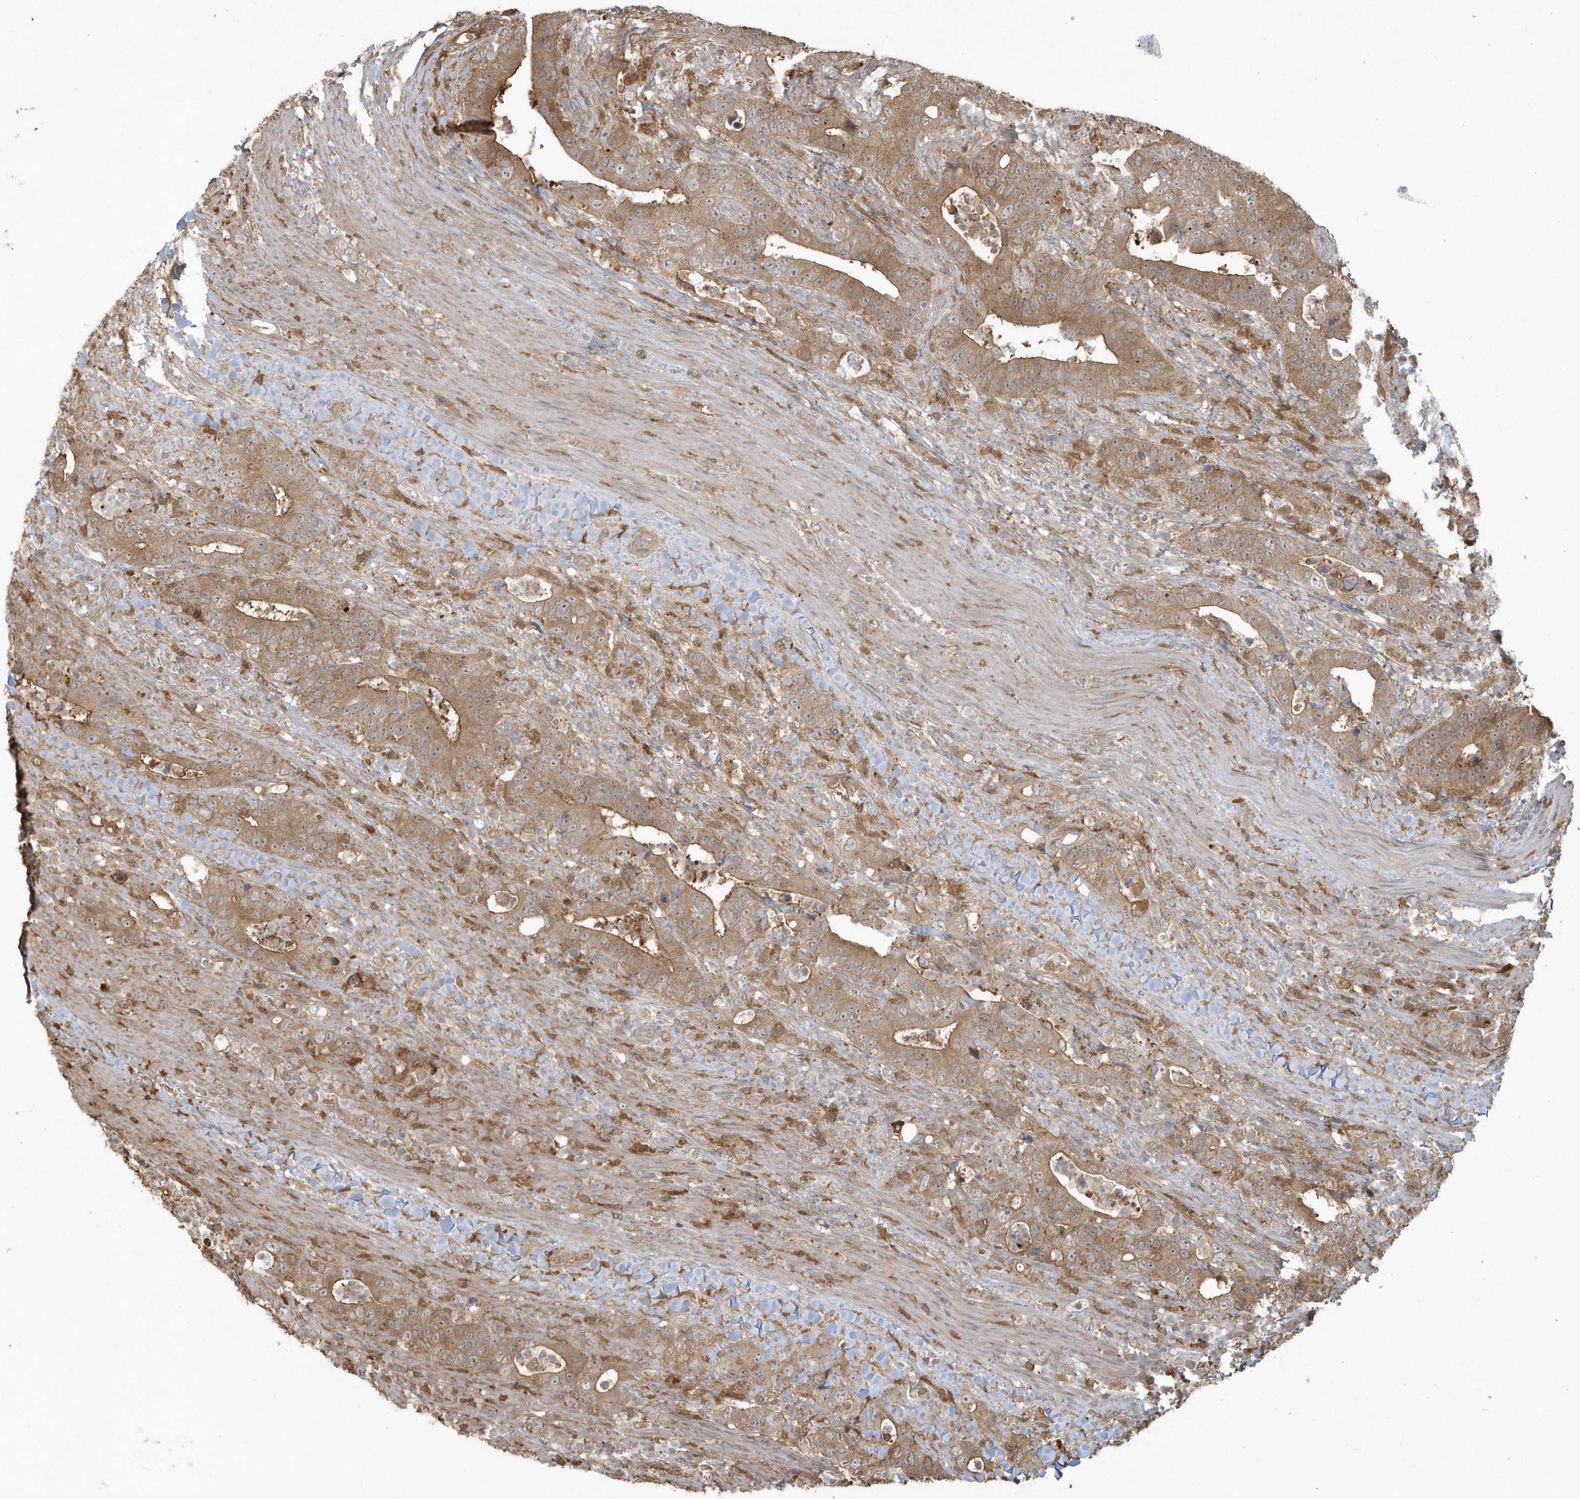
{"staining": {"intensity": "moderate", "quantity": ">75%", "location": "cytoplasmic/membranous"}, "tissue": "colorectal cancer", "cell_type": "Tumor cells", "image_type": "cancer", "snomed": [{"axis": "morphology", "description": "Adenocarcinoma, NOS"}, {"axis": "topography", "description": "Colon"}], "caption": "Tumor cells display medium levels of moderate cytoplasmic/membranous expression in about >75% of cells in human colorectal cancer. (brown staining indicates protein expression, while blue staining denotes nuclei).", "gene": "HNMT", "patient": {"sex": "female", "age": 75}}